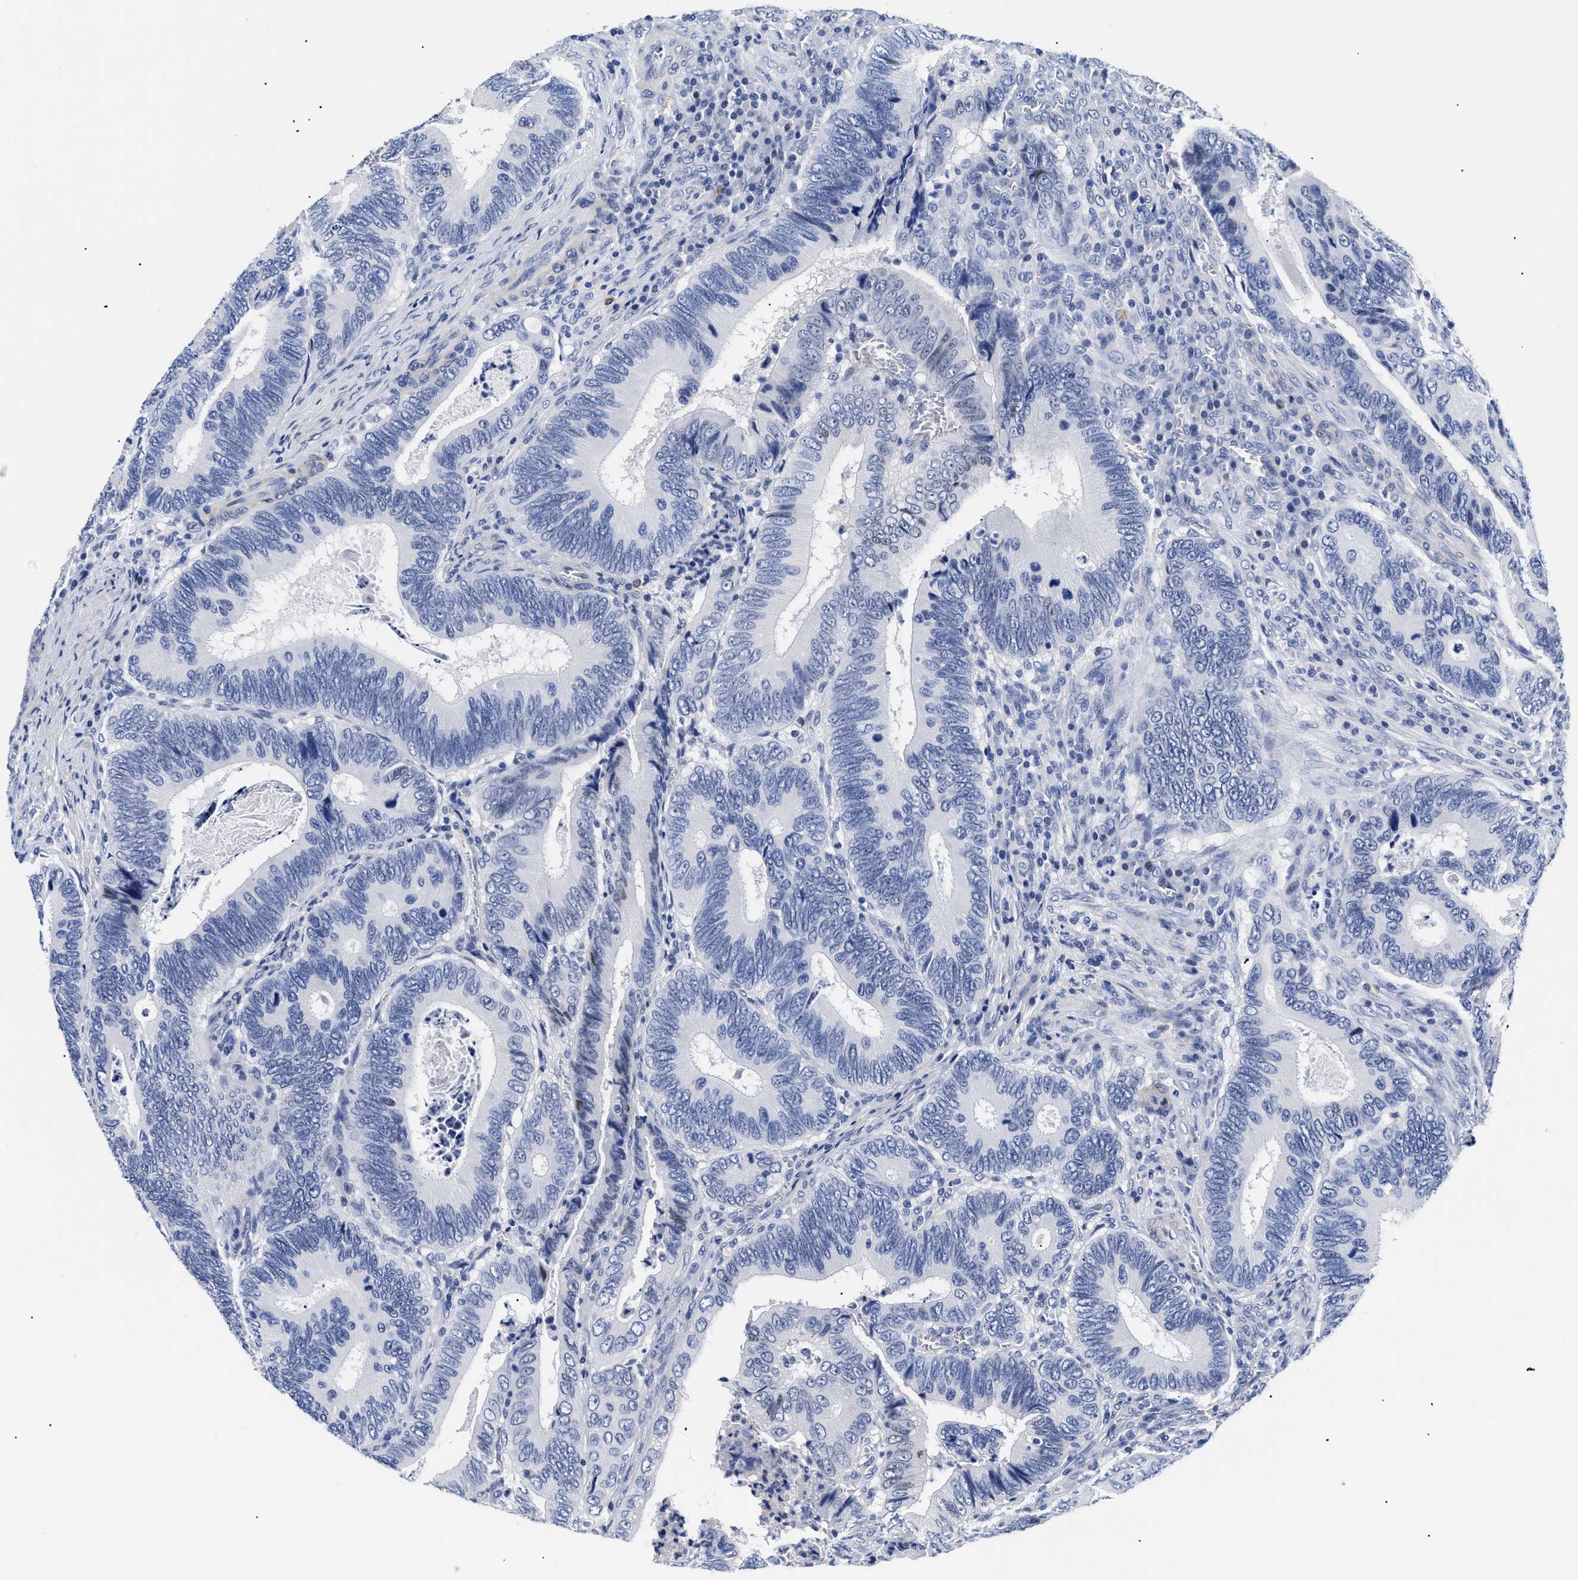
{"staining": {"intensity": "negative", "quantity": "none", "location": "none"}, "tissue": "colorectal cancer", "cell_type": "Tumor cells", "image_type": "cancer", "snomed": [{"axis": "morphology", "description": "Inflammation, NOS"}, {"axis": "morphology", "description": "Adenocarcinoma, NOS"}, {"axis": "topography", "description": "Colon"}], "caption": "This is a photomicrograph of immunohistochemistry (IHC) staining of colorectal cancer (adenocarcinoma), which shows no positivity in tumor cells. (Immunohistochemistry (ihc), brightfield microscopy, high magnification).", "gene": "SHD", "patient": {"sex": "male", "age": 72}}